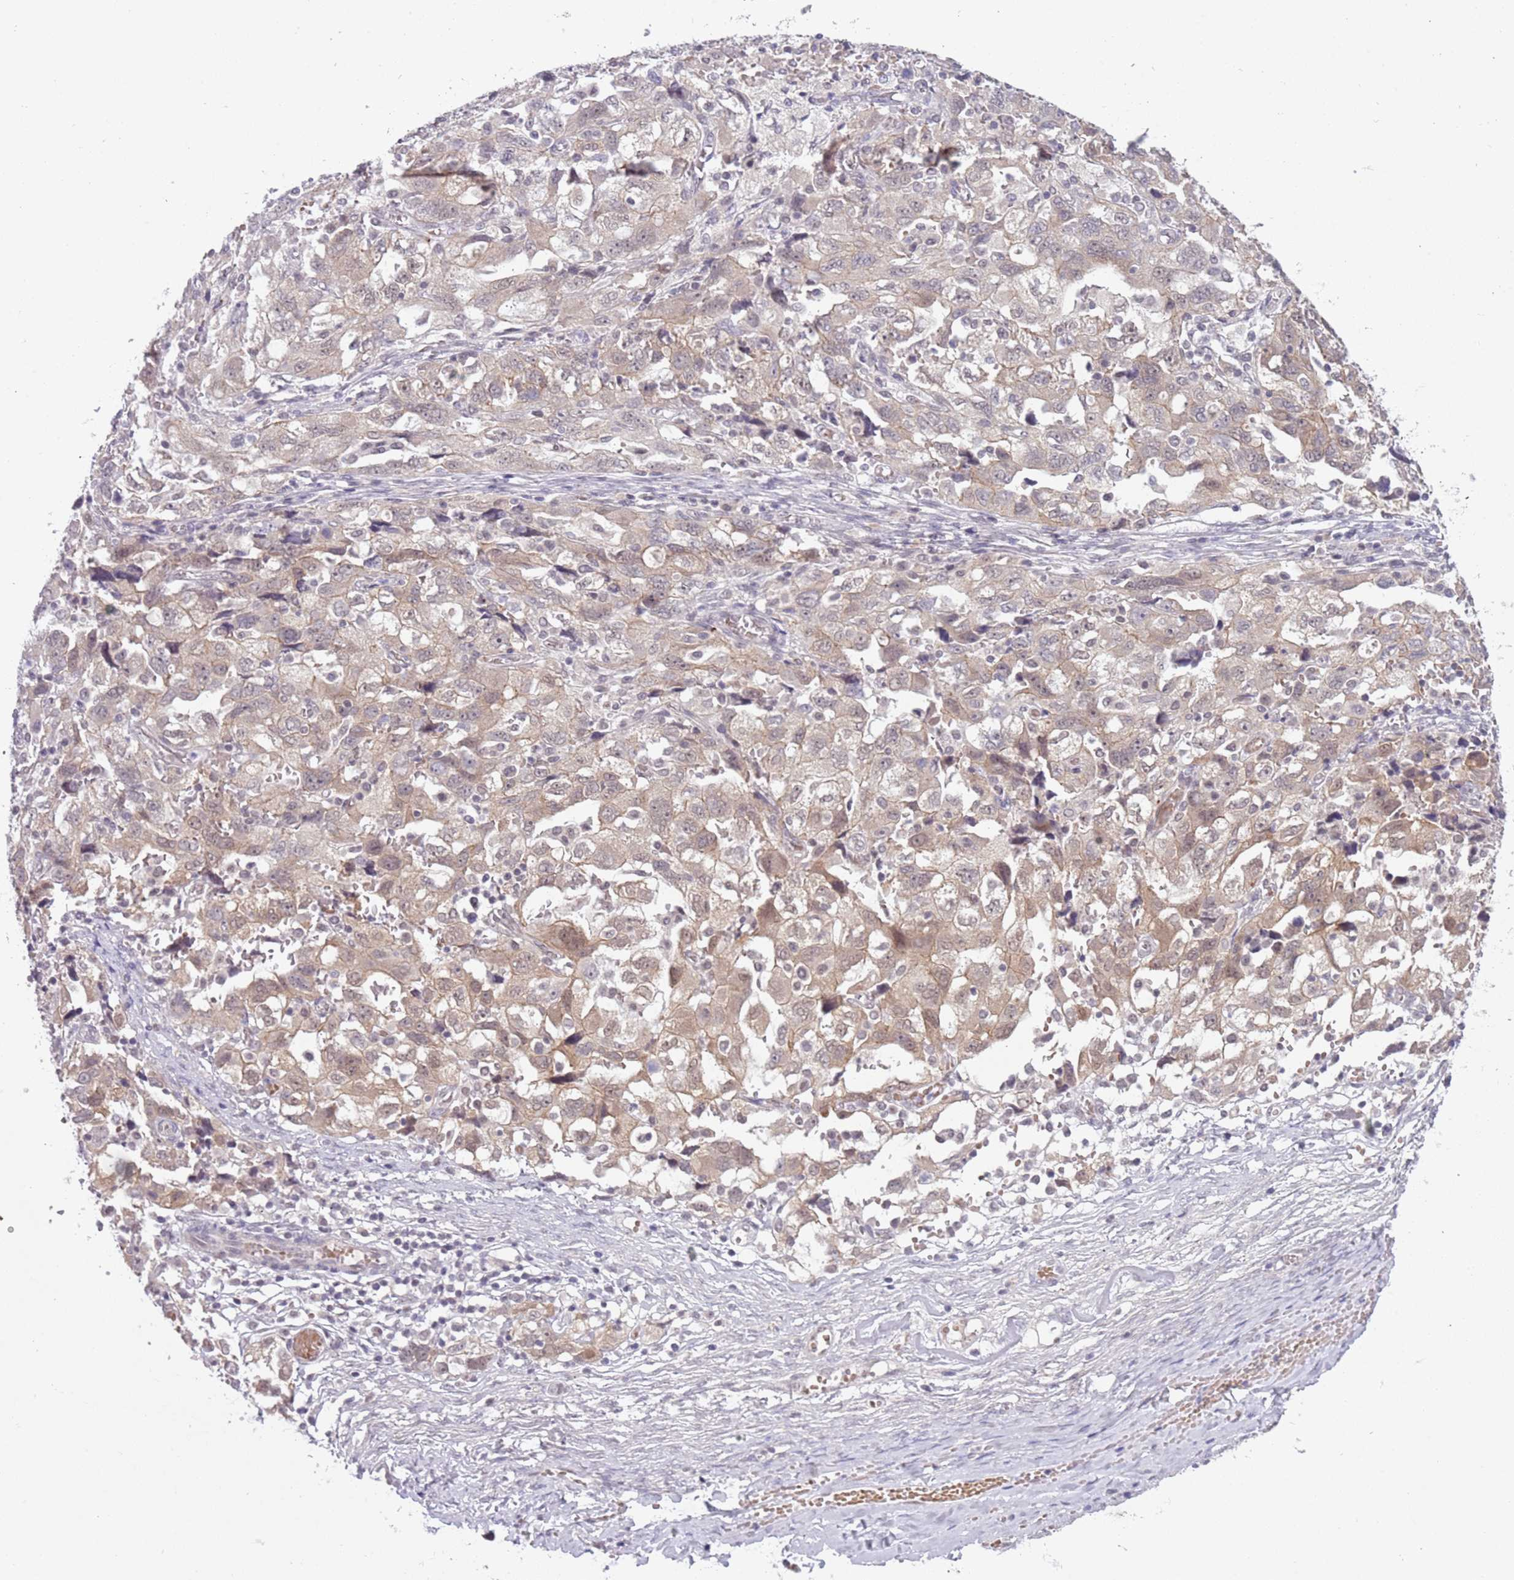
{"staining": {"intensity": "weak", "quantity": "25%-75%", "location": "cytoplasmic/membranous"}, "tissue": "ovarian cancer", "cell_type": "Tumor cells", "image_type": "cancer", "snomed": [{"axis": "morphology", "description": "Carcinoma, NOS"}, {"axis": "morphology", "description": "Cystadenocarcinoma, serous, NOS"}, {"axis": "topography", "description": "Ovary"}], "caption": "Ovarian cancer stained with IHC exhibits weak cytoplasmic/membranous expression in approximately 25%-75% of tumor cells. The protein of interest is stained brown, and the nuclei are stained in blue (DAB IHC with brightfield microscopy, high magnification).", "gene": "TM2D1", "patient": {"sex": "female", "age": 69}}